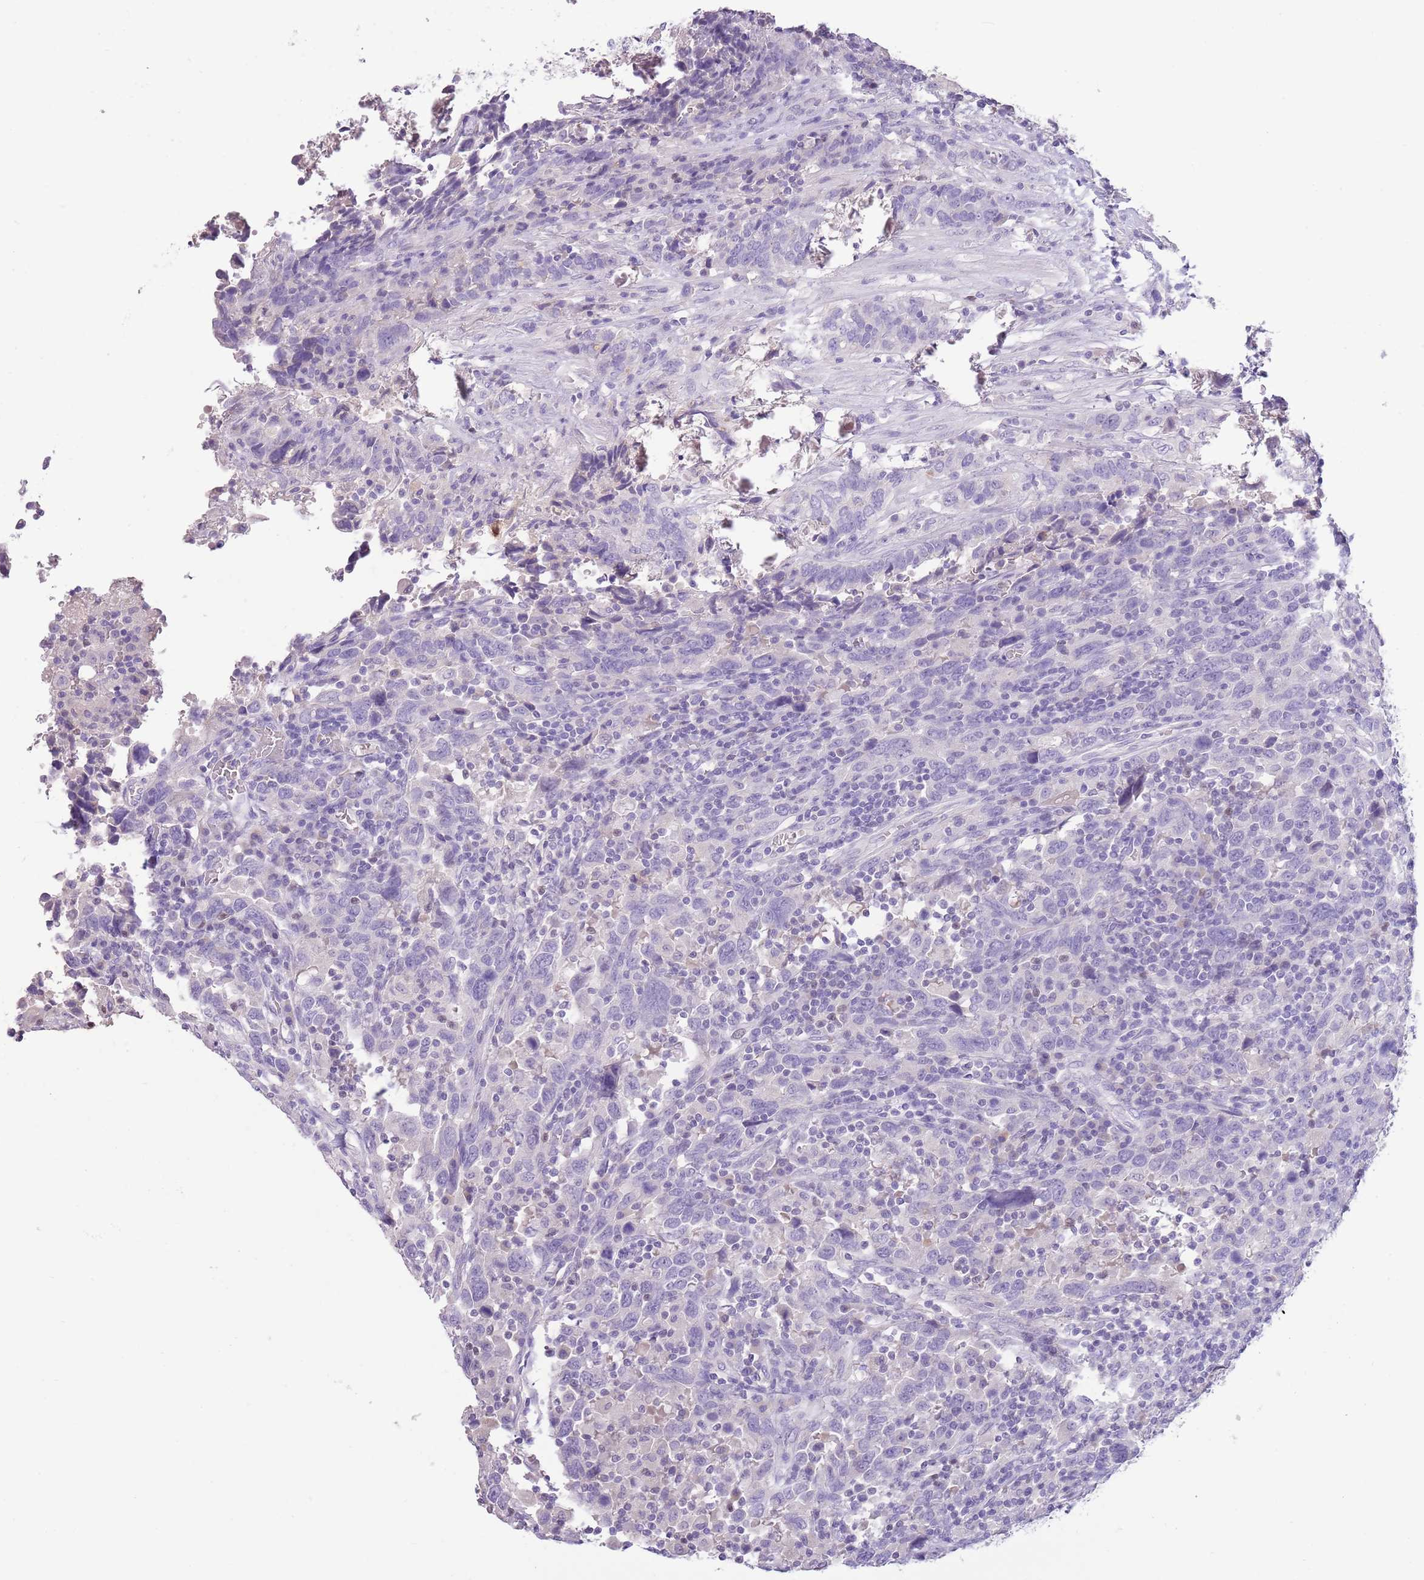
{"staining": {"intensity": "negative", "quantity": "none", "location": "none"}, "tissue": "urothelial cancer", "cell_type": "Tumor cells", "image_type": "cancer", "snomed": [{"axis": "morphology", "description": "Urothelial carcinoma, High grade"}, {"axis": "topography", "description": "Urinary bladder"}], "caption": "There is no significant positivity in tumor cells of urothelial cancer.", "gene": "TOX2", "patient": {"sex": "male", "age": 61}}